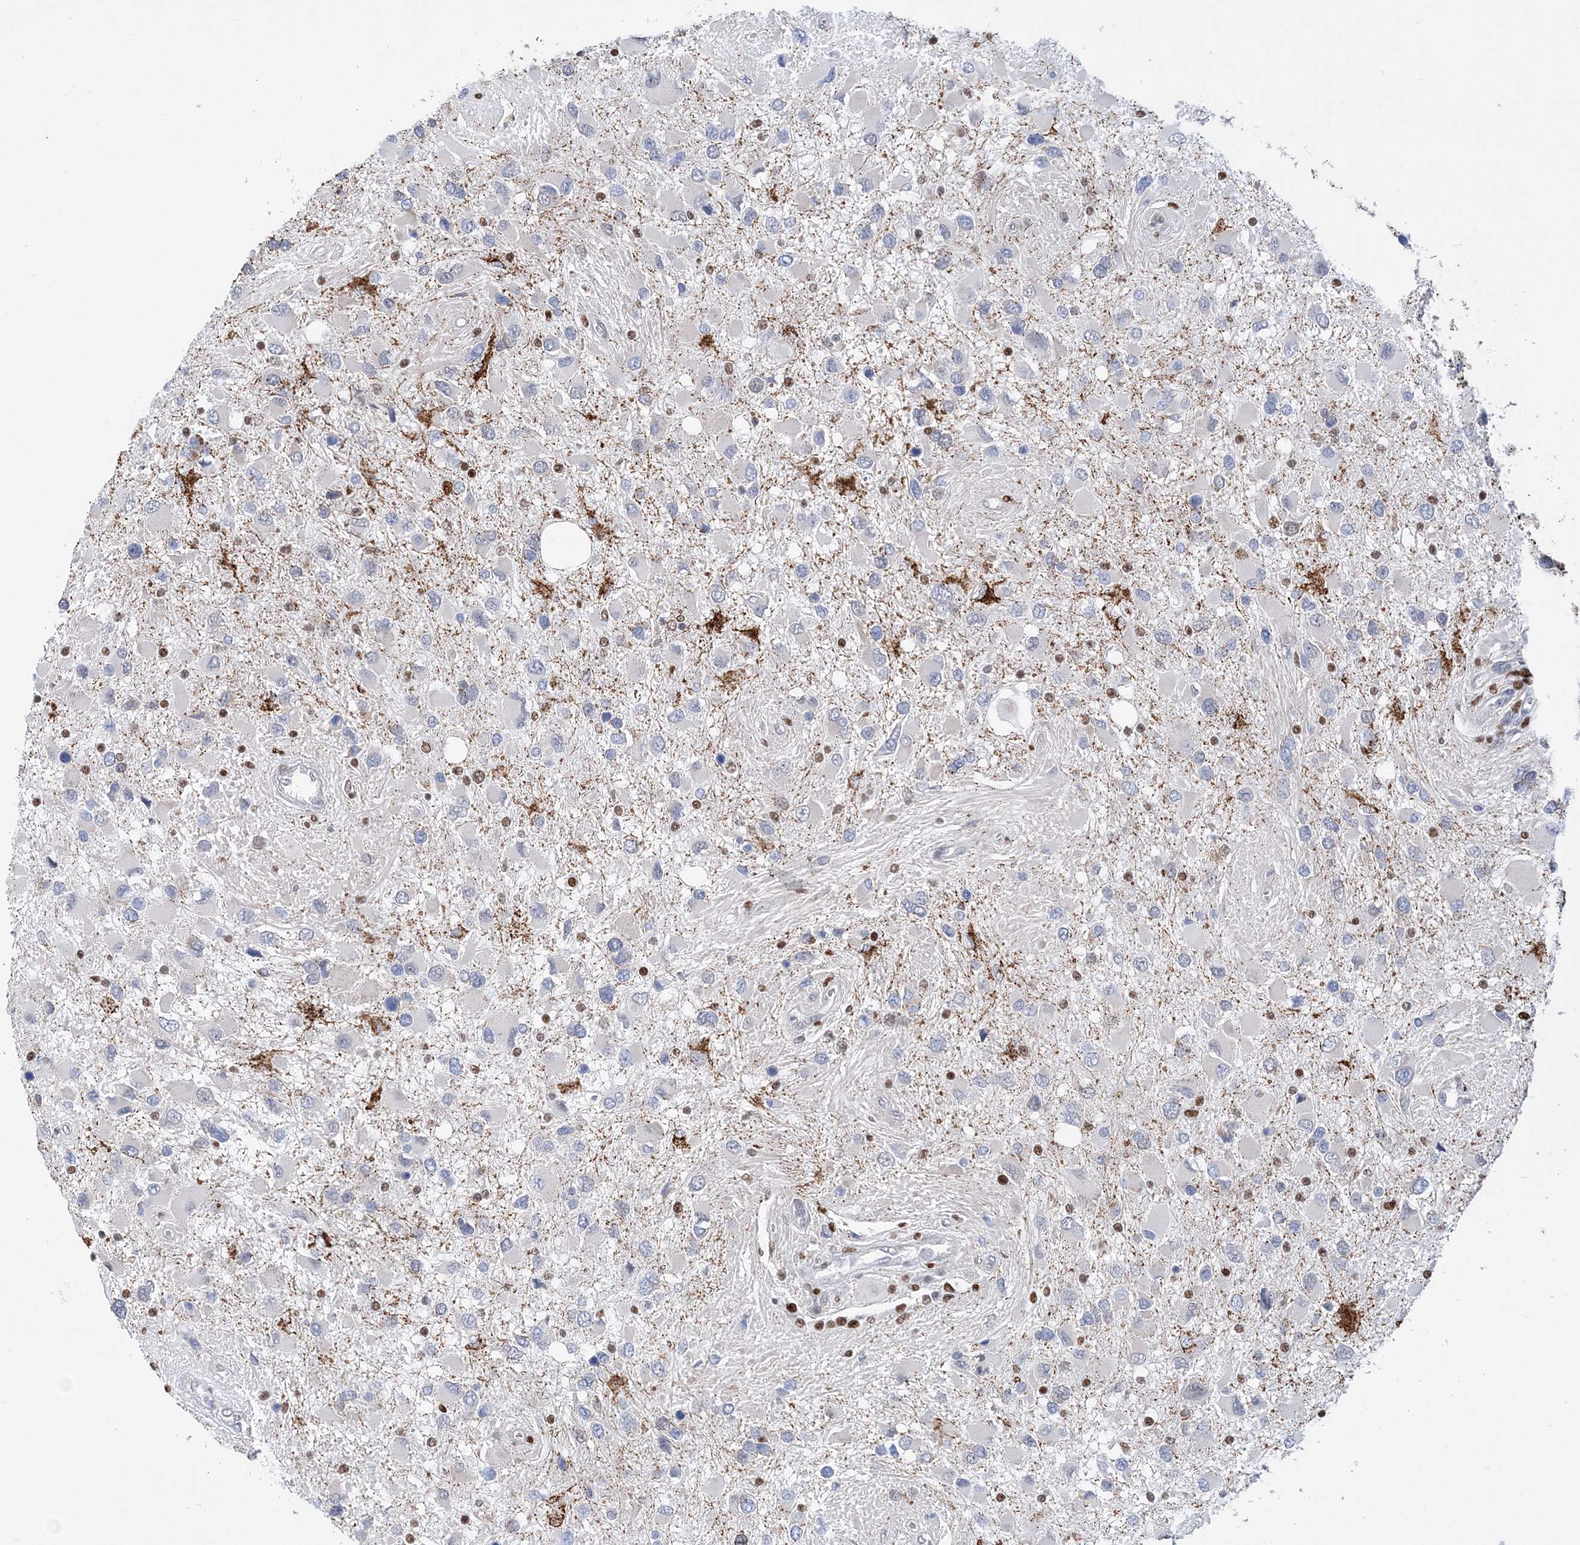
{"staining": {"intensity": "negative", "quantity": "none", "location": "none"}, "tissue": "glioma", "cell_type": "Tumor cells", "image_type": "cancer", "snomed": [{"axis": "morphology", "description": "Glioma, malignant, High grade"}, {"axis": "topography", "description": "Brain"}], "caption": "Immunohistochemistry micrograph of human glioma stained for a protein (brown), which demonstrates no positivity in tumor cells.", "gene": "NIT2", "patient": {"sex": "male", "age": 53}}